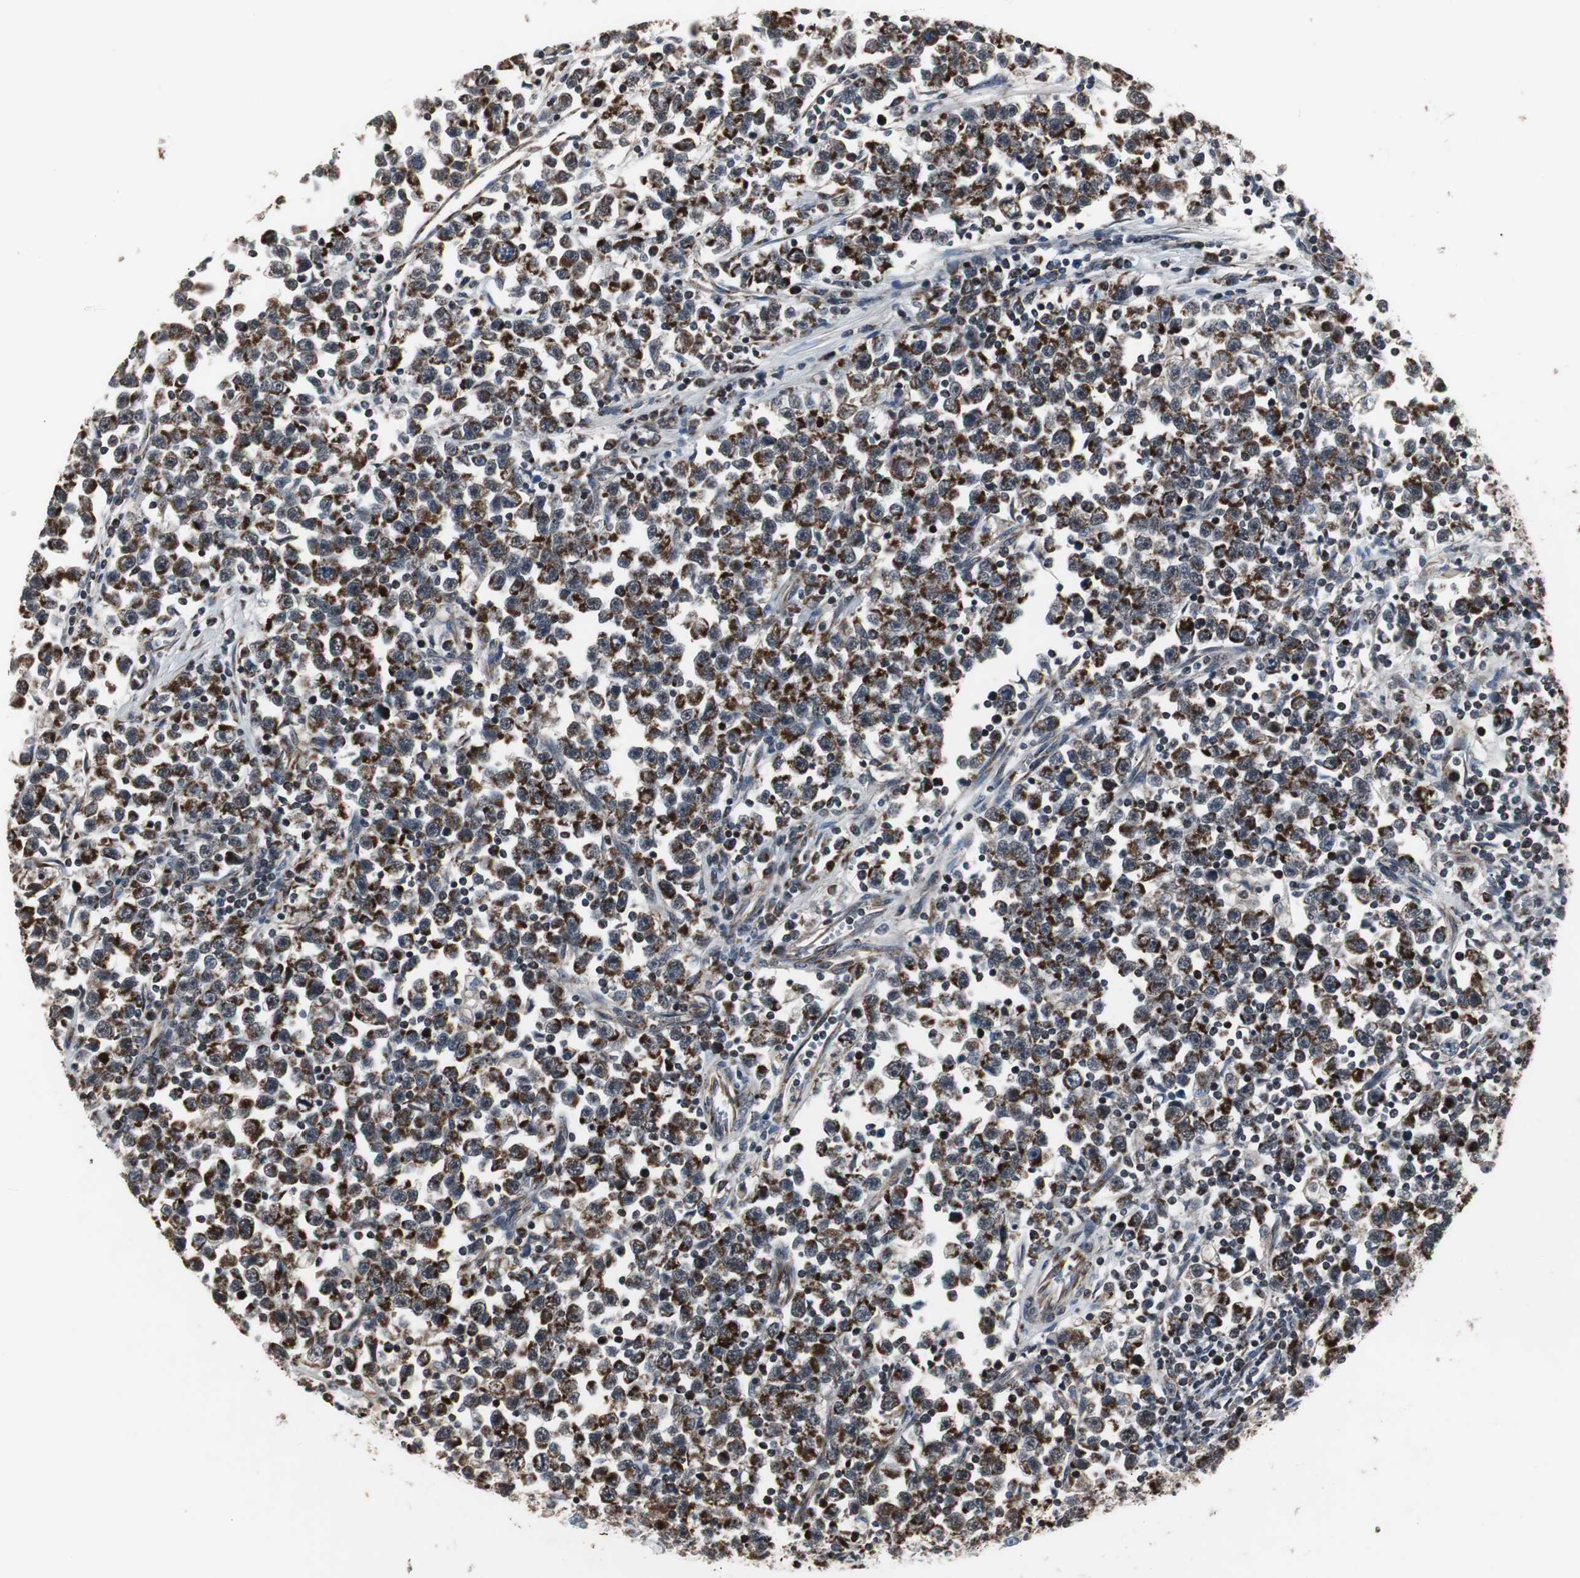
{"staining": {"intensity": "strong", "quantity": ">75%", "location": "cytoplasmic/membranous"}, "tissue": "testis cancer", "cell_type": "Tumor cells", "image_type": "cancer", "snomed": [{"axis": "morphology", "description": "Seminoma, NOS"}, {"axis": "topography", "description": "Testis"}], "caption": "Immunohistochemical staining of seminoma (testis) demonstrates strong cytoplasmic/membranous protein expression in about >75% of tumor cells.", "gene": "MRPL40", "patient": {"sex": "male", "age": 43}}